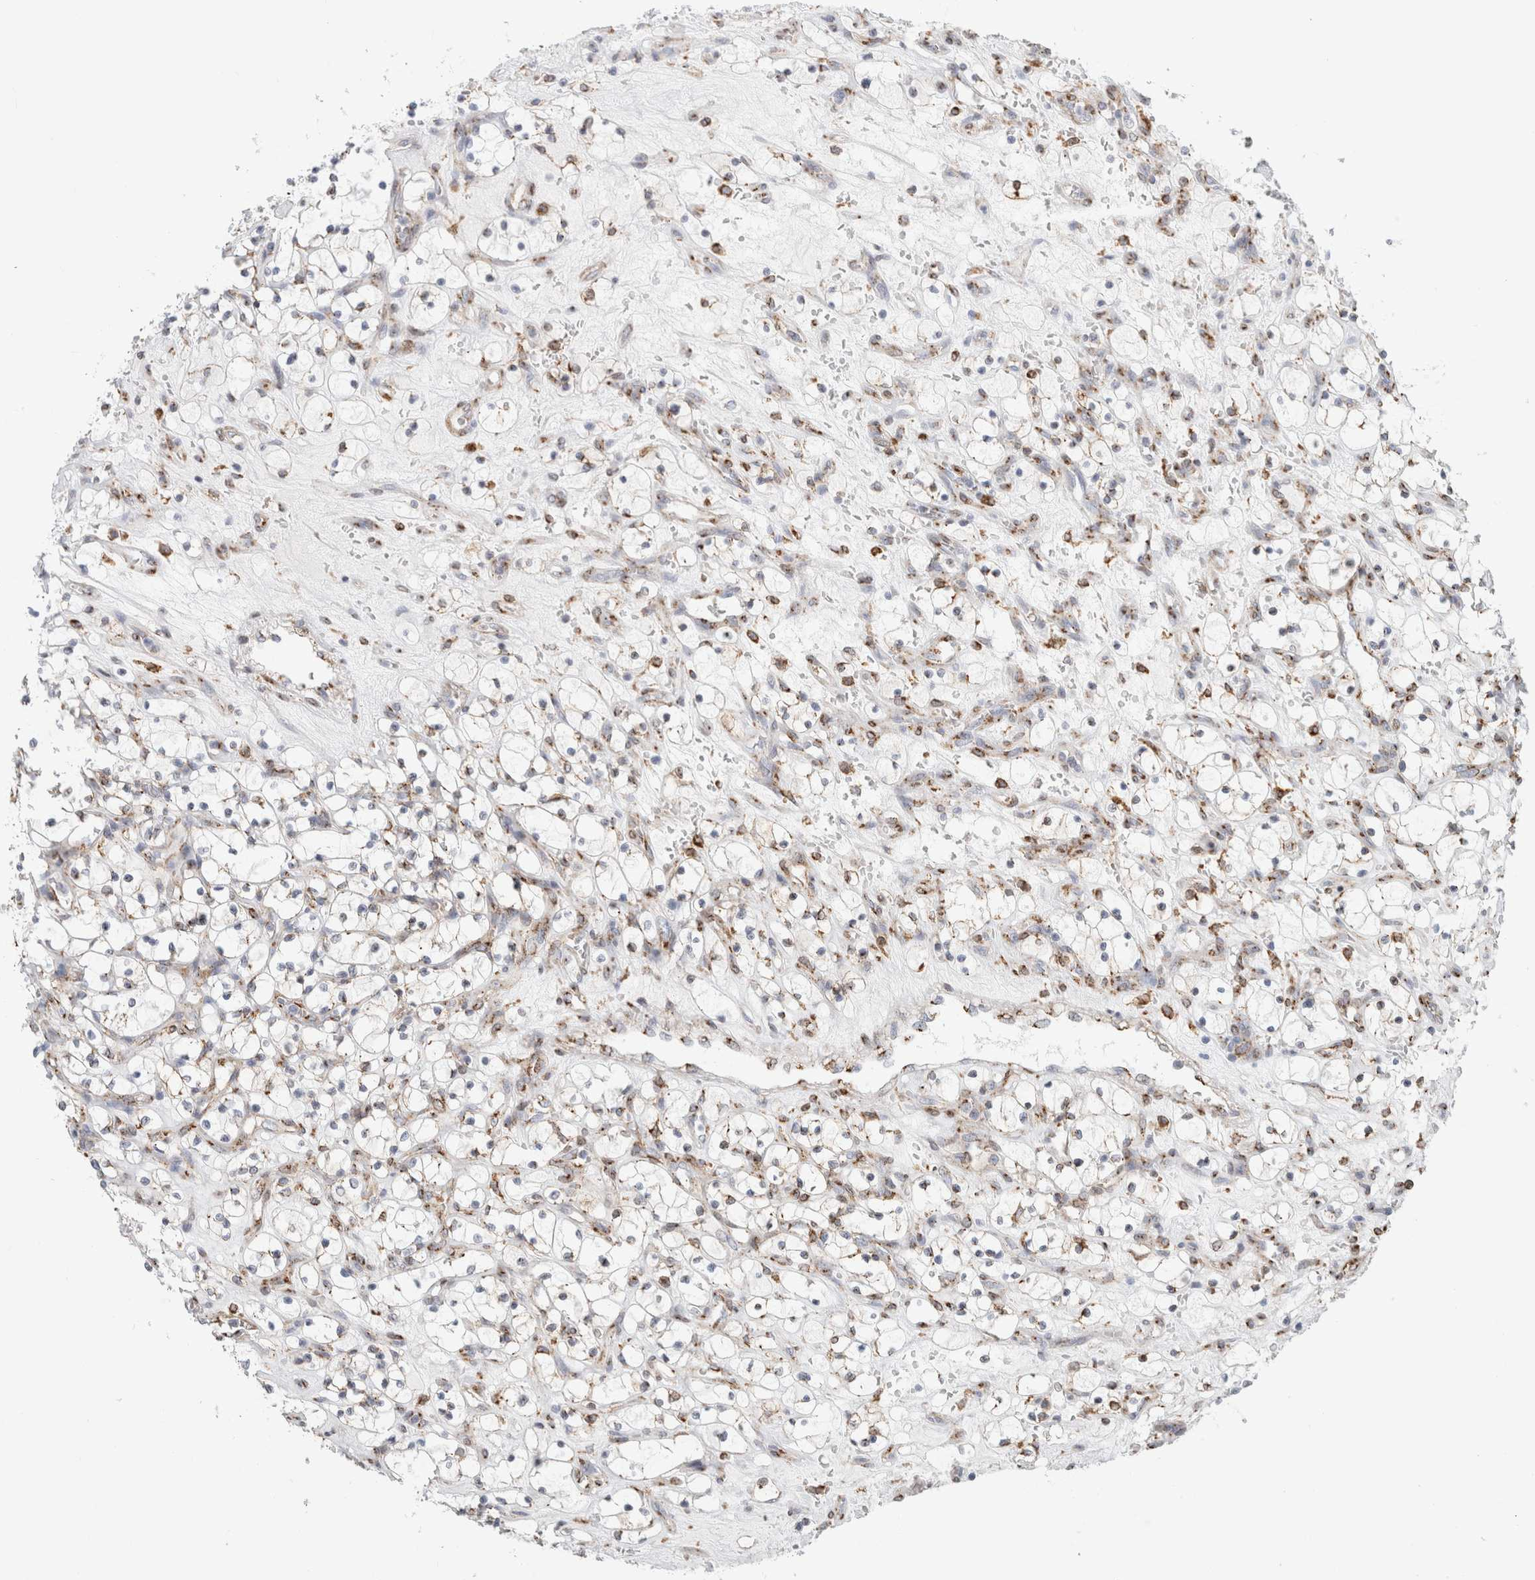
{"staining": {"intensity": "weak", "quantity": ">75%", "location": "cytoplasmic/membranous"}, "tissue": "renal cancer", "cell_type": "Tumor cells", "image_type": "cancer", "snomed": [{"axis": "morphology", "description": "Adenocarcinoma, NOS"}, {"axis": "topography", "description": "Kidney"}], "caption": "Weak cytoplasmic/membranous positivity is identified in about >75% of tumor cells in renal adenocarcinoma. Ihc stains the protein in brown and the nuclei are stained blue.", "gene": "MCFD2", "patient": {"sex": "female", "age": 69}}